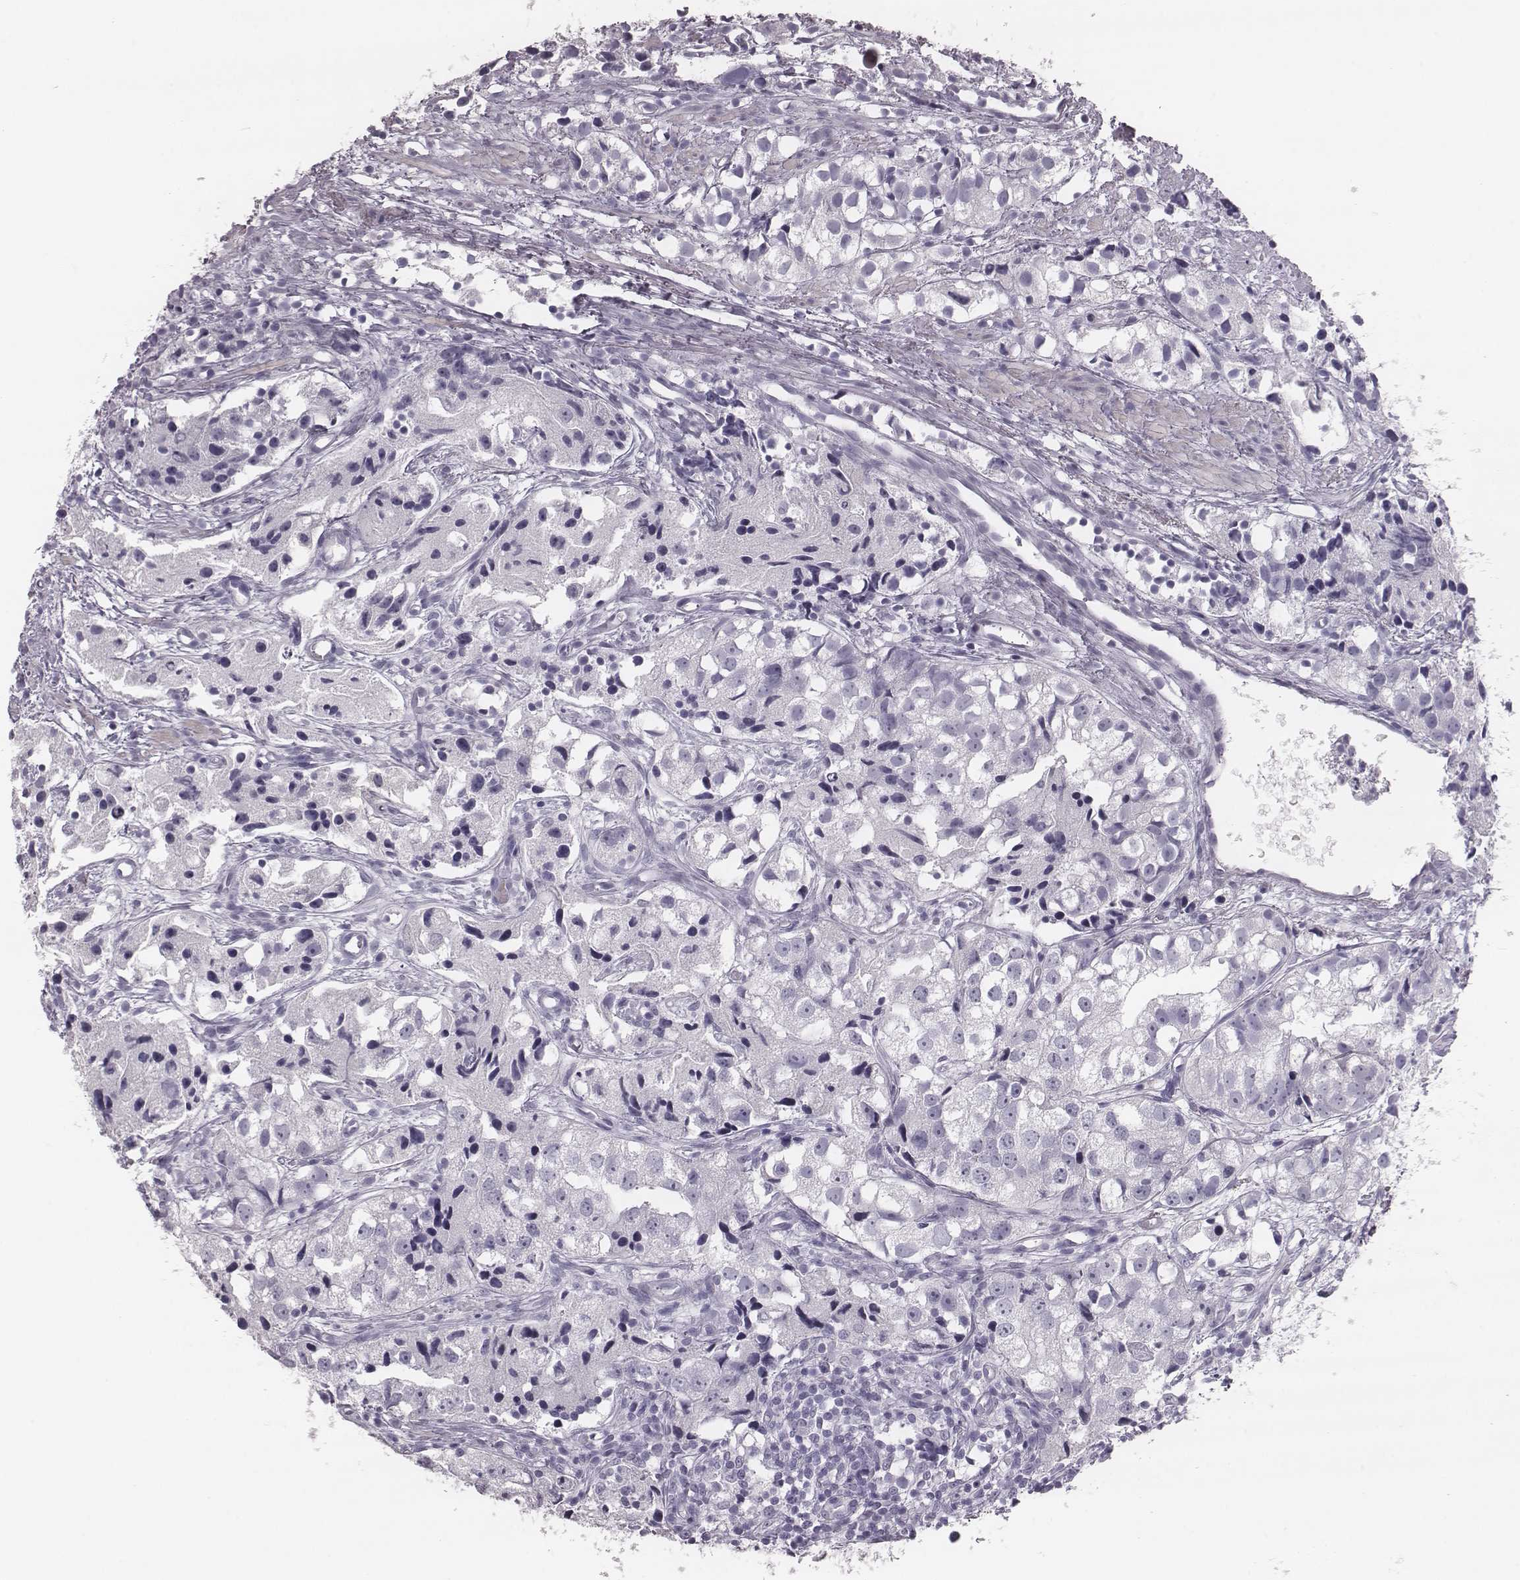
{"staining": {"intensity": "negative", "quantity": "none", "location": "none"}, "tissue": "prostate cancer", "cell_type": "Tumor cells", "image_type": "cancer", "snomed": [{"axis": "morphology", "description": "Adenocarcinoma, High grade"}, {"axis": "topography", "description": "Prostate"}], "caption": "A histopathology image of human prostate adenocarcinoma (high-grade) is negative for staining in tumor cells.", "gene": "KRT74", "patient": {"sex": "male", "age": 68}}